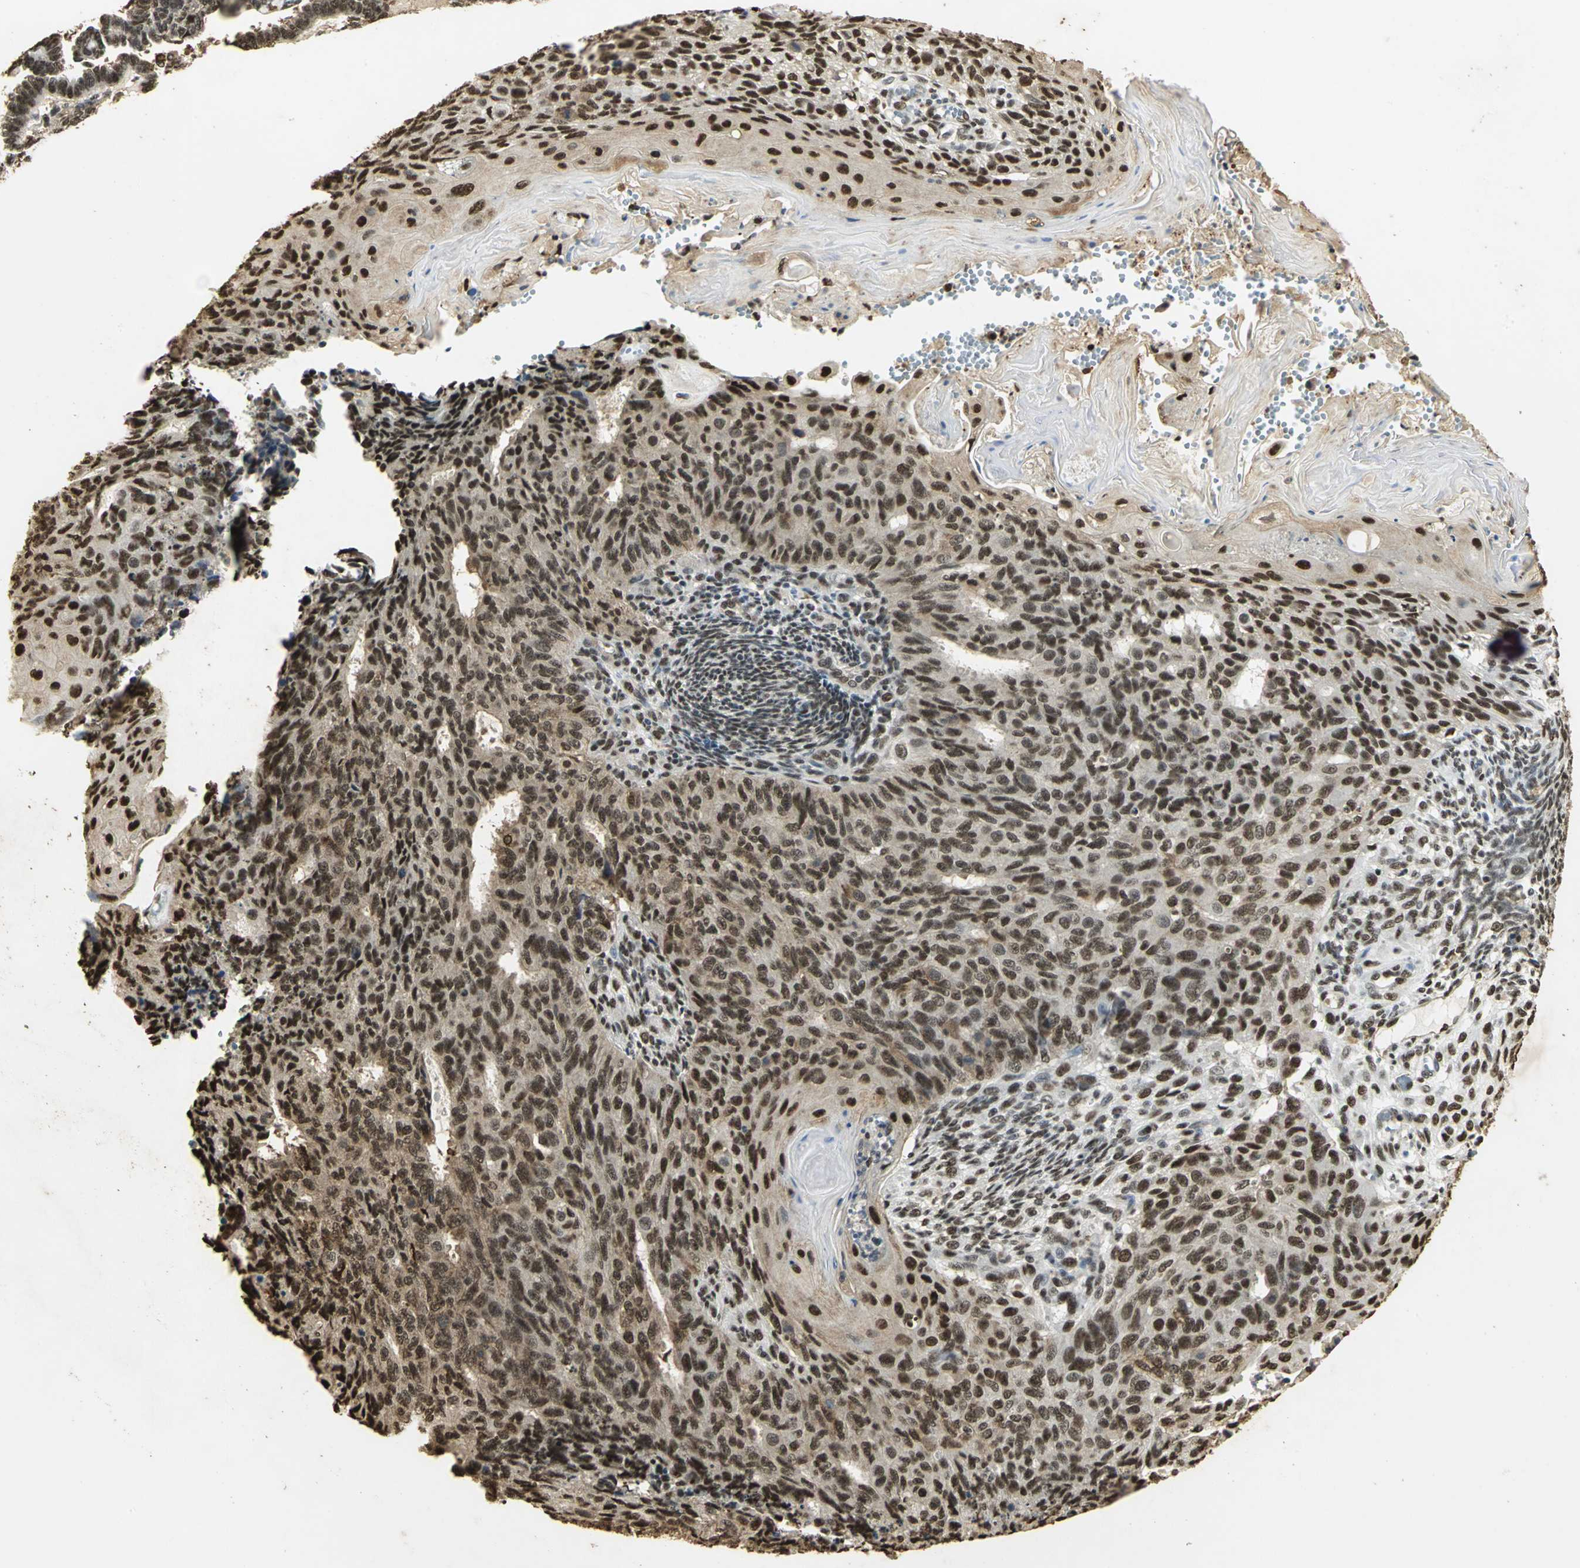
{"staining": {"intensity": "strong", "quantity": ">75%", "location": "cytoplasmic/membranous,nuclear"}, "tissue": "endometrial cancer", "cell_type": "Tumor cells", "image_type": "cancer", "snomed": [{"axis": "morphology", "description": "Neoplasm, malignant, NOS"}, {"axis": "topography", "description": "Endometrium"}], "caption": "Immunohistochemistry photomicrograph of endometrial malignant neoplasm stained for a protein (brown), which reveals high levels of strong cytoplasmic/membranous and nuclear positivity in approximately >75% of tumor cells.", "gene": "SET", "patient": {"sex": "female", "age": 74}}